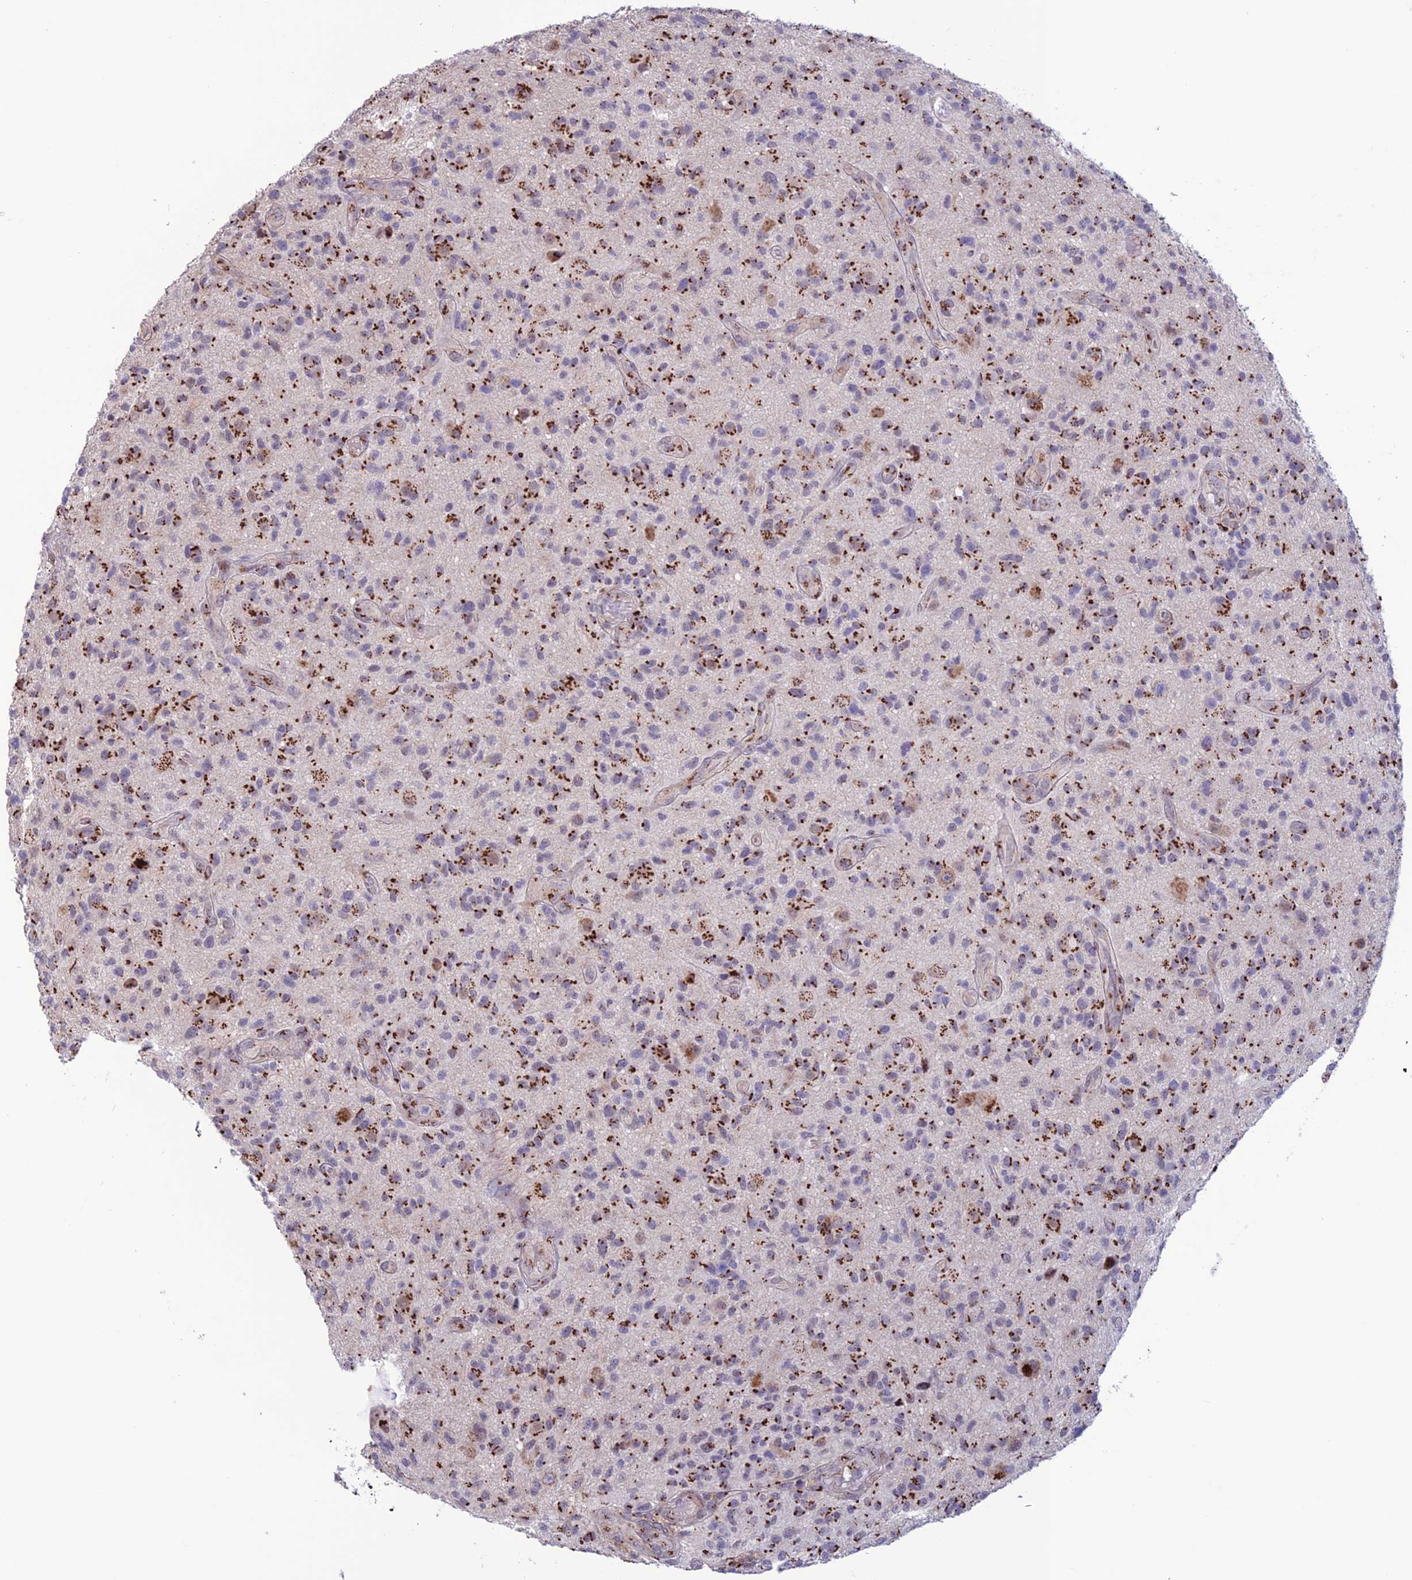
{"staining": {"intensity": "strong", "quantity": ">75%", "location": "cytoplasmic/membranous"}, "tissue": "glioma", "cell_type": "Tumor cells", "image_type": "cancer", "snomed": [{"axis": "morphology", "description": "Glioma, malignant, High grade"}, {"axis": "topography", "description": "Brain"}], "caption": "High-grade glioma (malignant) tissue exhibits strong cytoplasmic/membranous staining in about >75% of tumor cells, visualized by immunohistochemistry. The staining was performed using DAB (3,3'-diaminobenzidine), with brown indicating positive protein expression. Nuclei are stained blue with hematoxylin.", "gene": "PLEKHA4", "patient": {"sex": "male", "age": 47}}